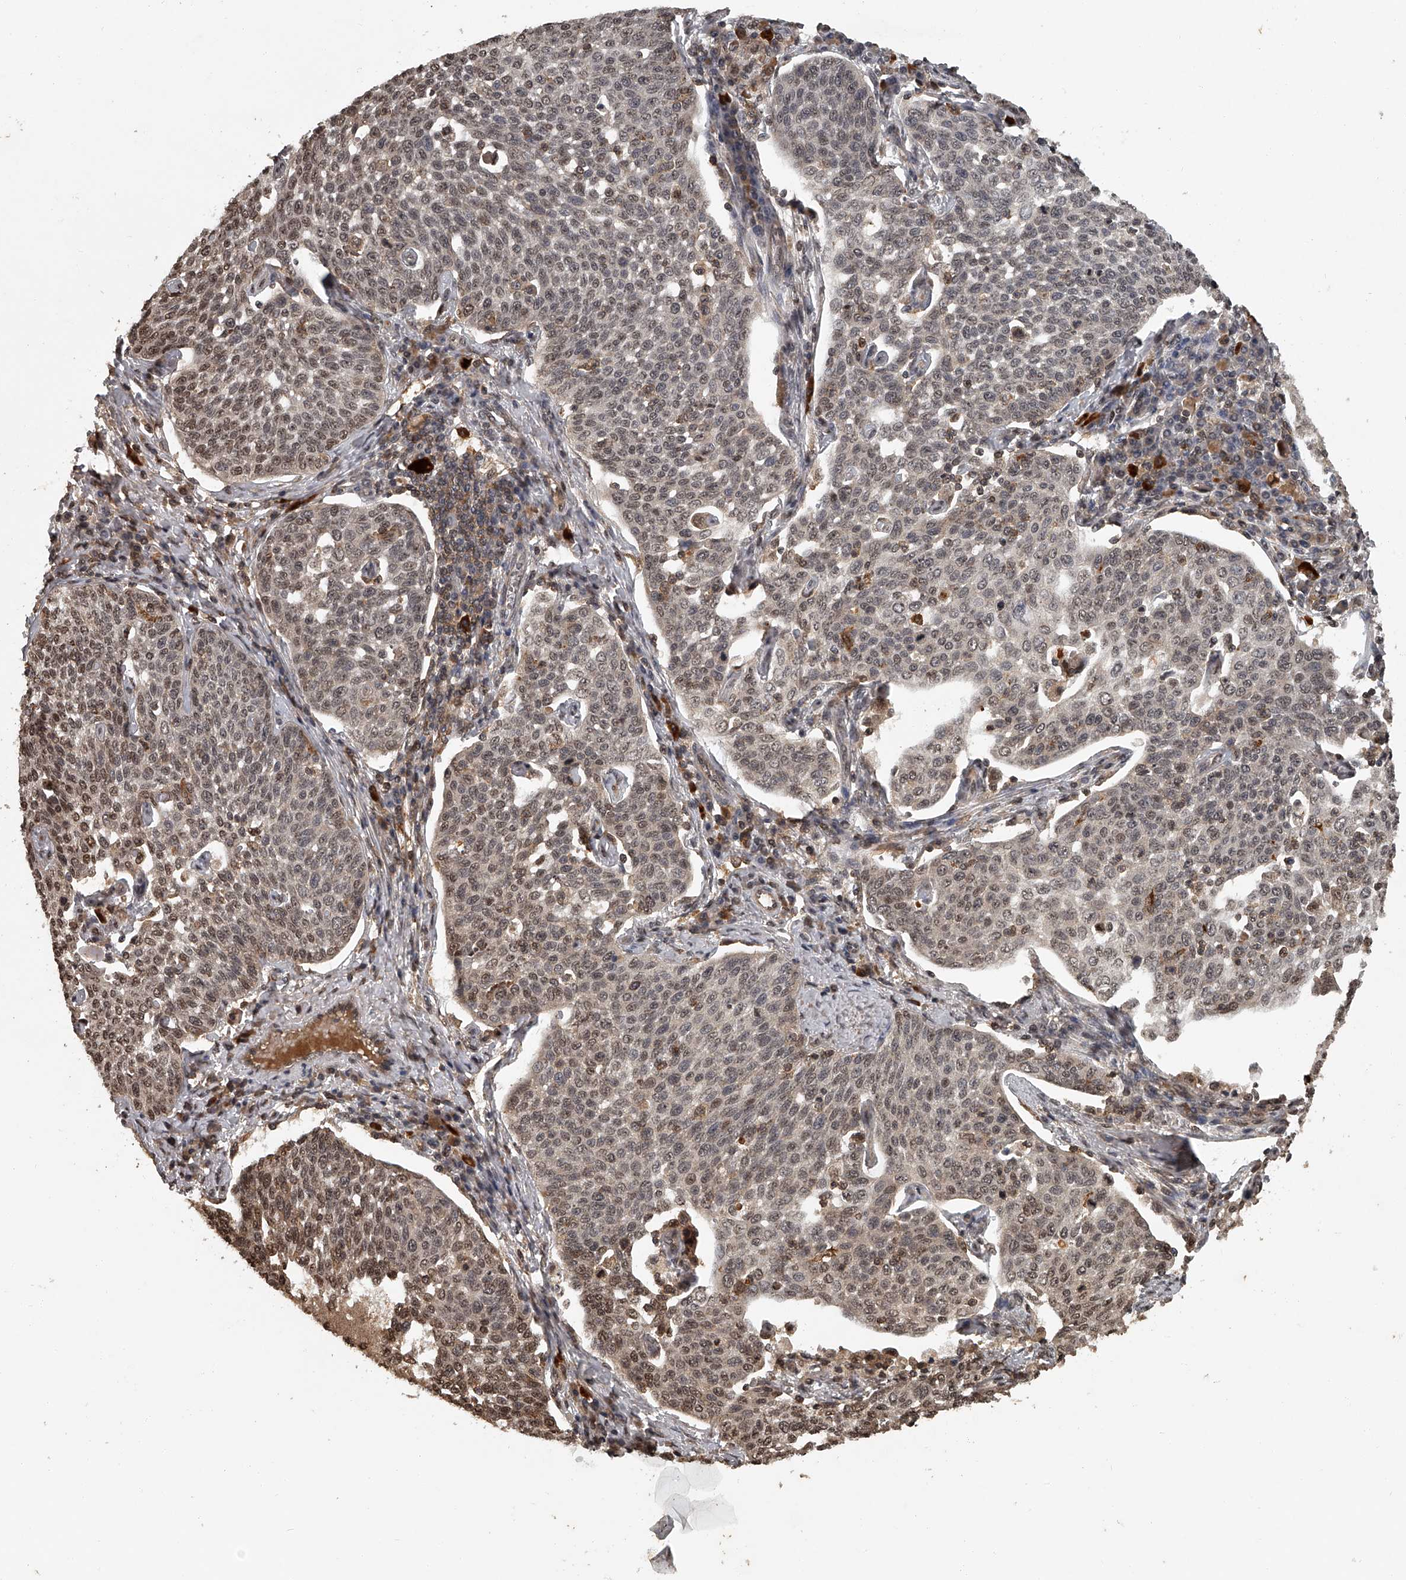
{"staining": {"intensity": "weak", "quantity": ">75%", "location": "nuclear"}, "tissue": "cervical cancer", "cell_type": "Tumor cells", "image_type": "cancer", "snomed": [{"axis": "morphology", "description": "Squamous cell carcinoma, NOS"}, {"axis": "topography", "description": "Cervix"}], "caption": "Immunohistochemistry (IHC) staining of squamous cell carcinoma (cervical), which displays low levels of weak nuclear expression in approximately >75% of tumor cells indicating weak nuclear protein staining. The staining was performed using DAB (brown) for protein detection and nuclei were counterstained in hematoxylin (blue).", "gene": "PLEKHG1", "patient": {"sex": "female", "age": 34}}